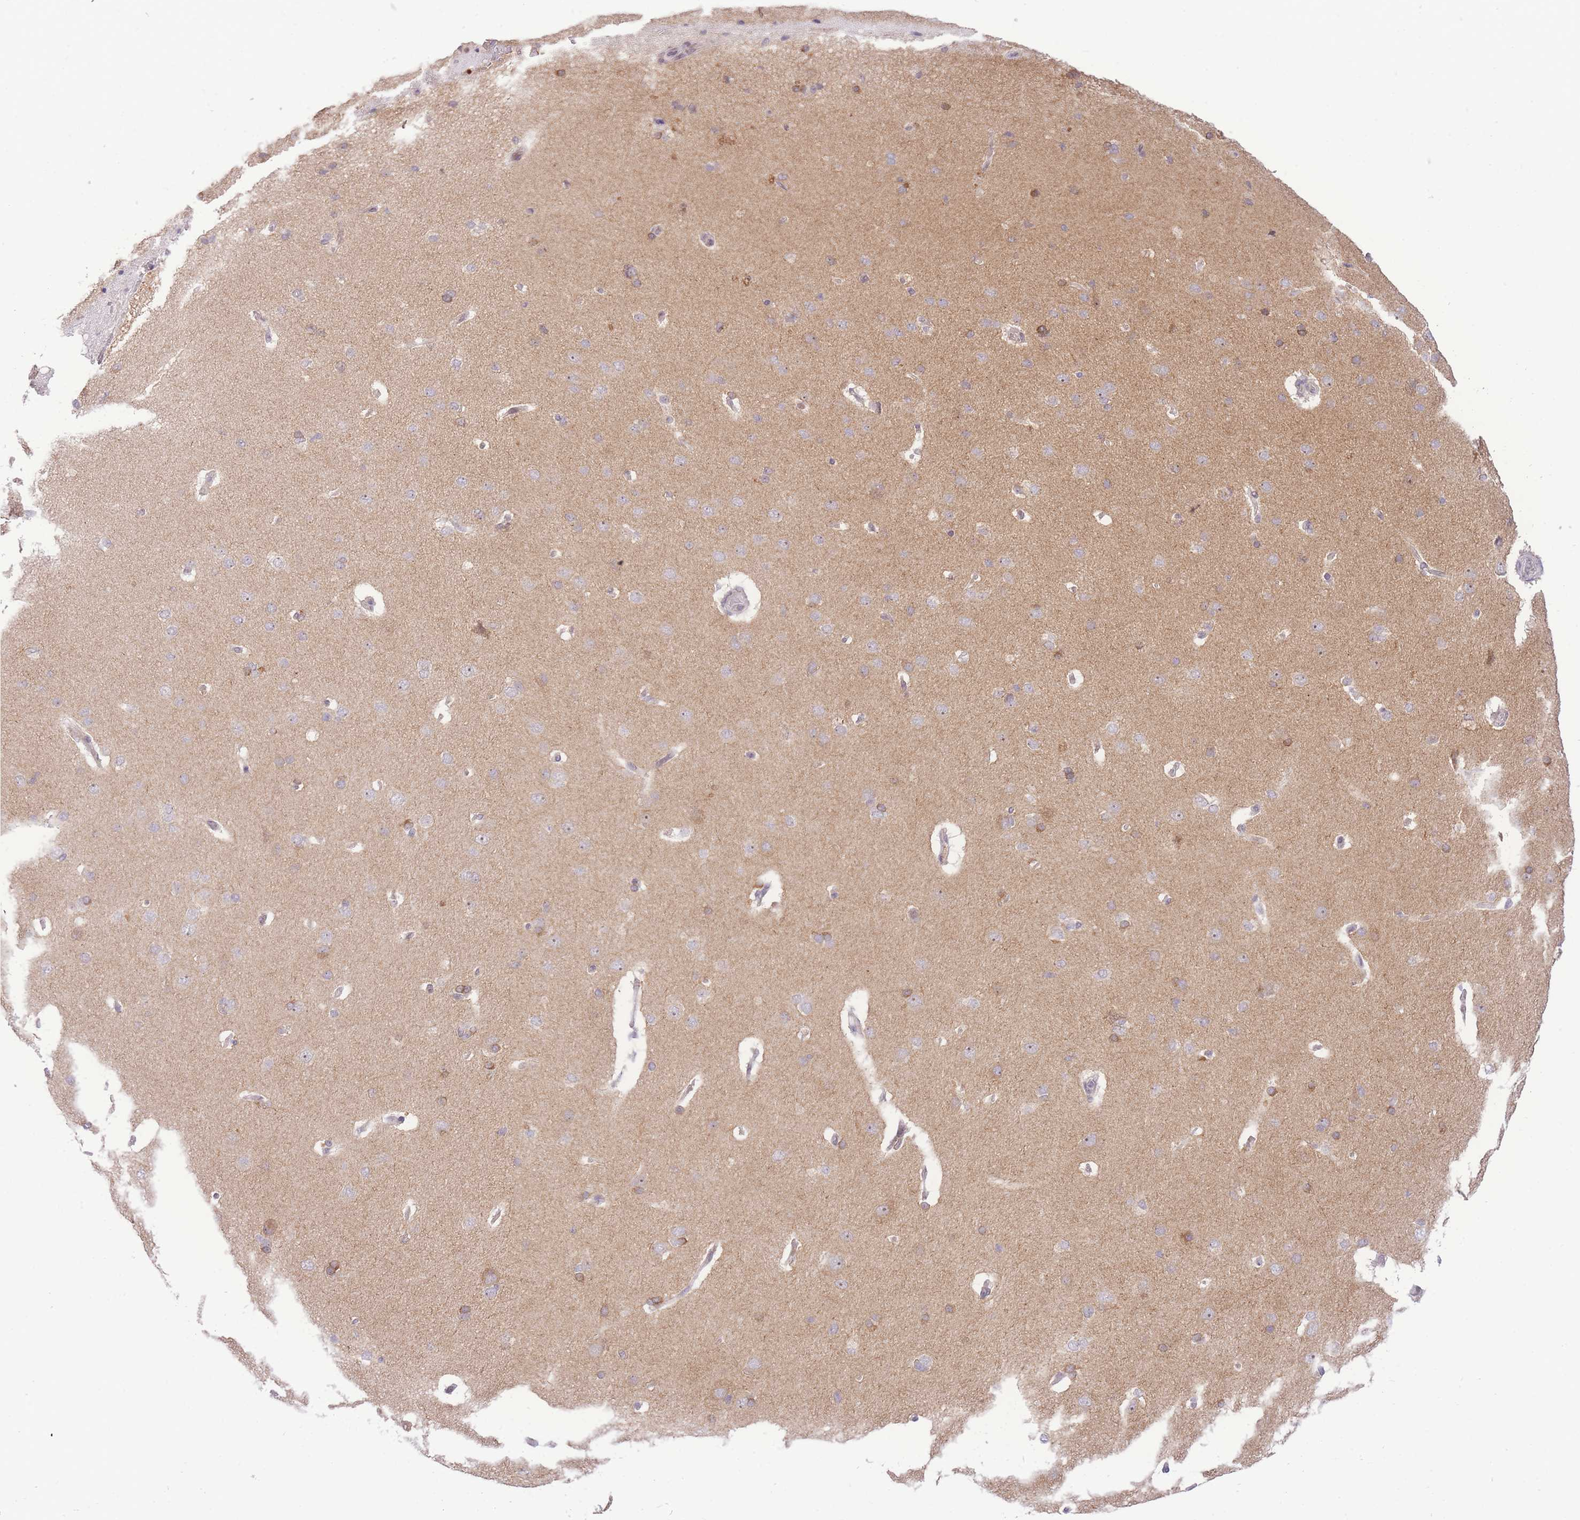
{"staining": {"intensity": "negative", "quantity": "none", "location": "none"}, "tissue": "cerebral cortex", "cell_type": "Endothelial cells", "image_type": "normal", "snomed": [{"axis": "morphology", "description": "Normal tissue, NOS"}, {"axis": "topography", "description": "Cerebral cortex"}], "caption": "DAB immunohistochemical staining of benign cerebral cortex exhibits no significant positivity in endothelial cells. Nuclei are stained in blue.", "gene": "STK39", "patient": {"sex": "male", "age": 62}}